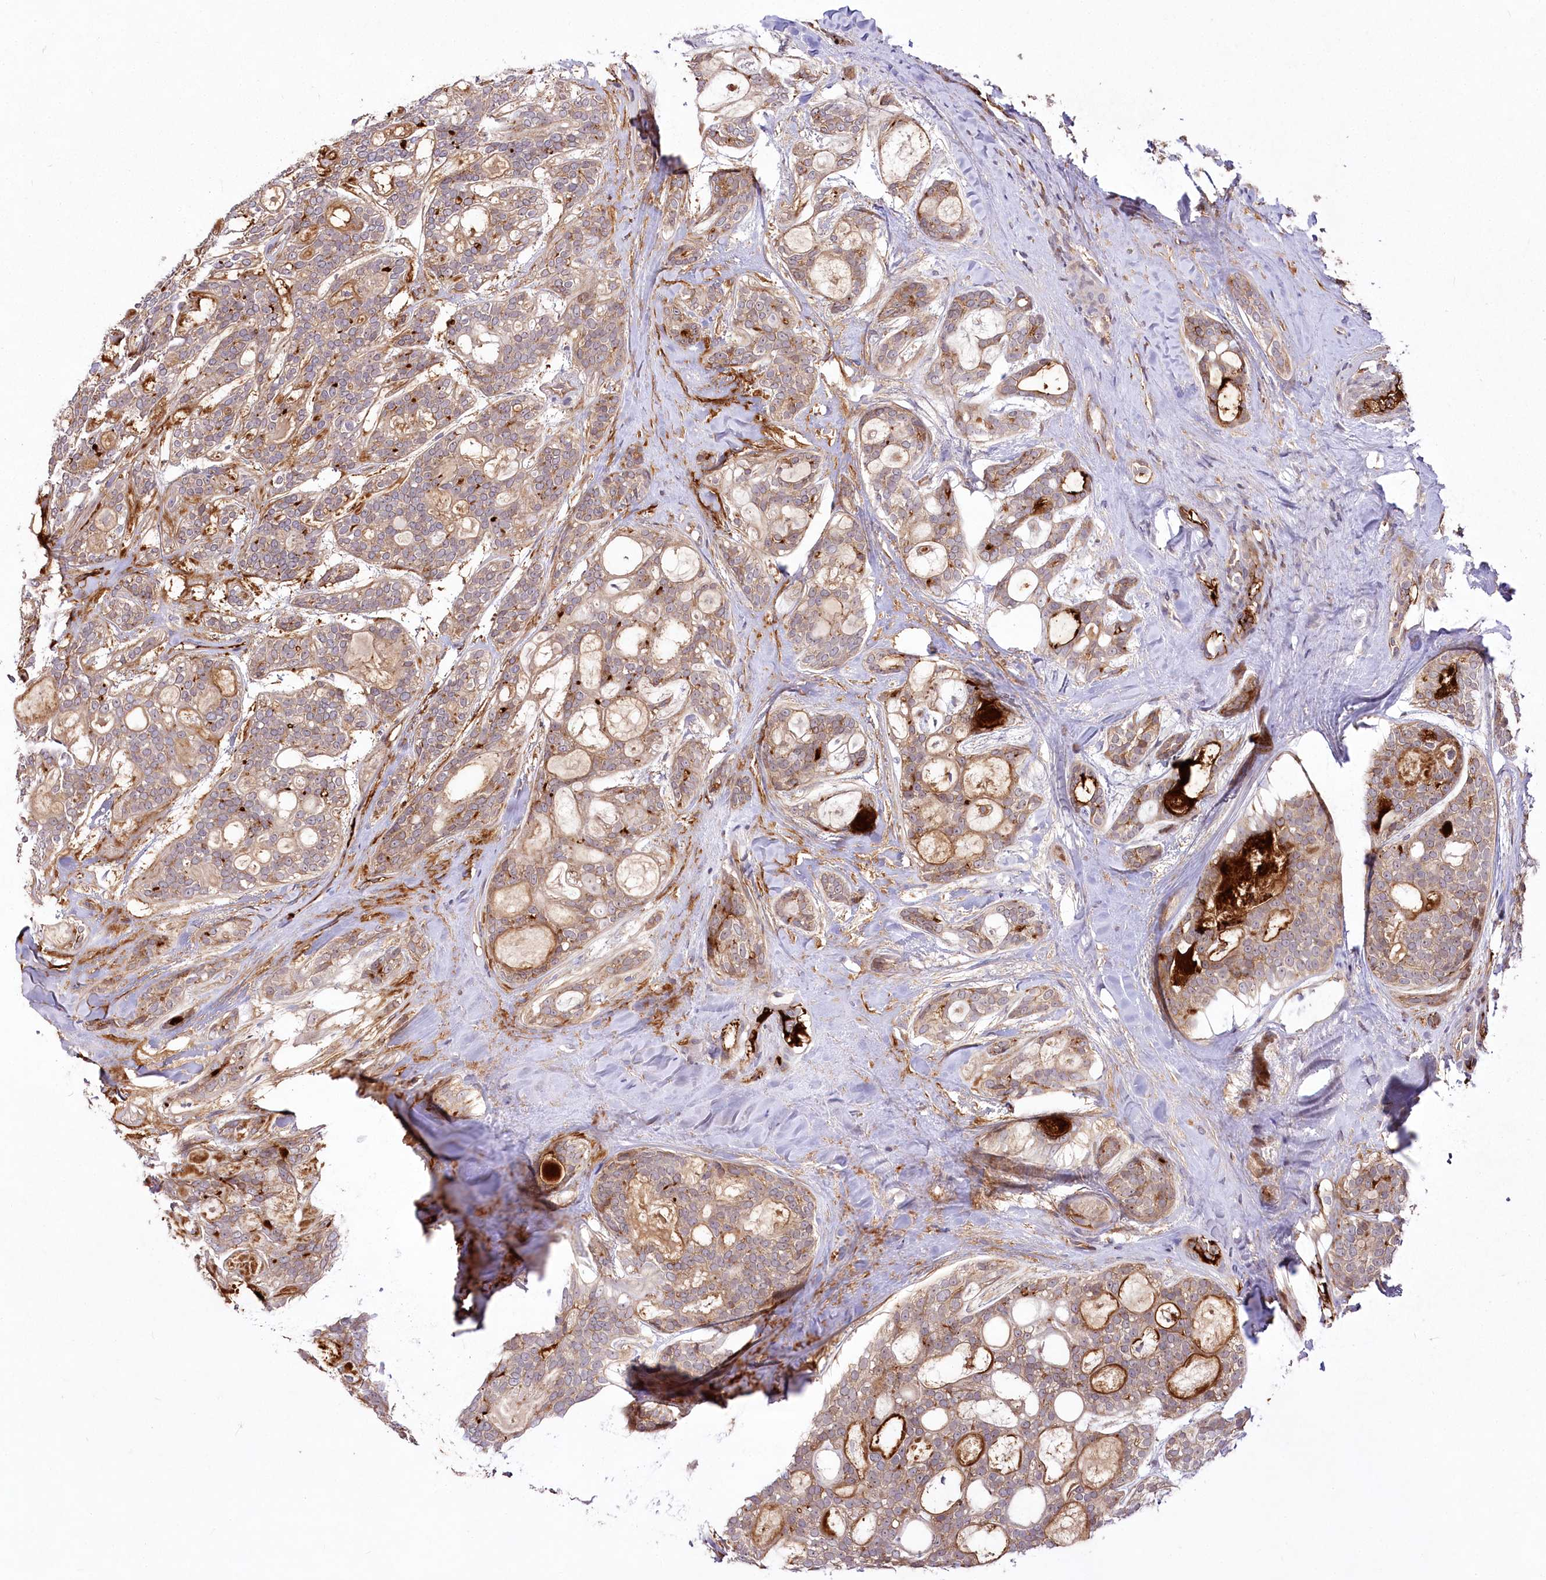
{"staining": {"intensity": "strong", "quantity": "<25%", "location": "cytoplasmic/membranous"}, "tissue": "head and neck cancer", "cell_type": "Tumor cells", "image_type": "cancer", "snomed": [{"axis": "morphology", "description": "Adenocarcinoma, NOS"}, {"axis": "topography", "description": "Head-Neck"}], "caption": "This micrograph shows adenocarcinoma (head and neck) stained with immunohistochemistry to label a protein in brown. The cytoplasmic/membranous of tumor cells show strong positivity for the protein. Nuclei are counter-stained blue.", "gene": "PSTK", "patient": {"sex": "male", "age": 66}}